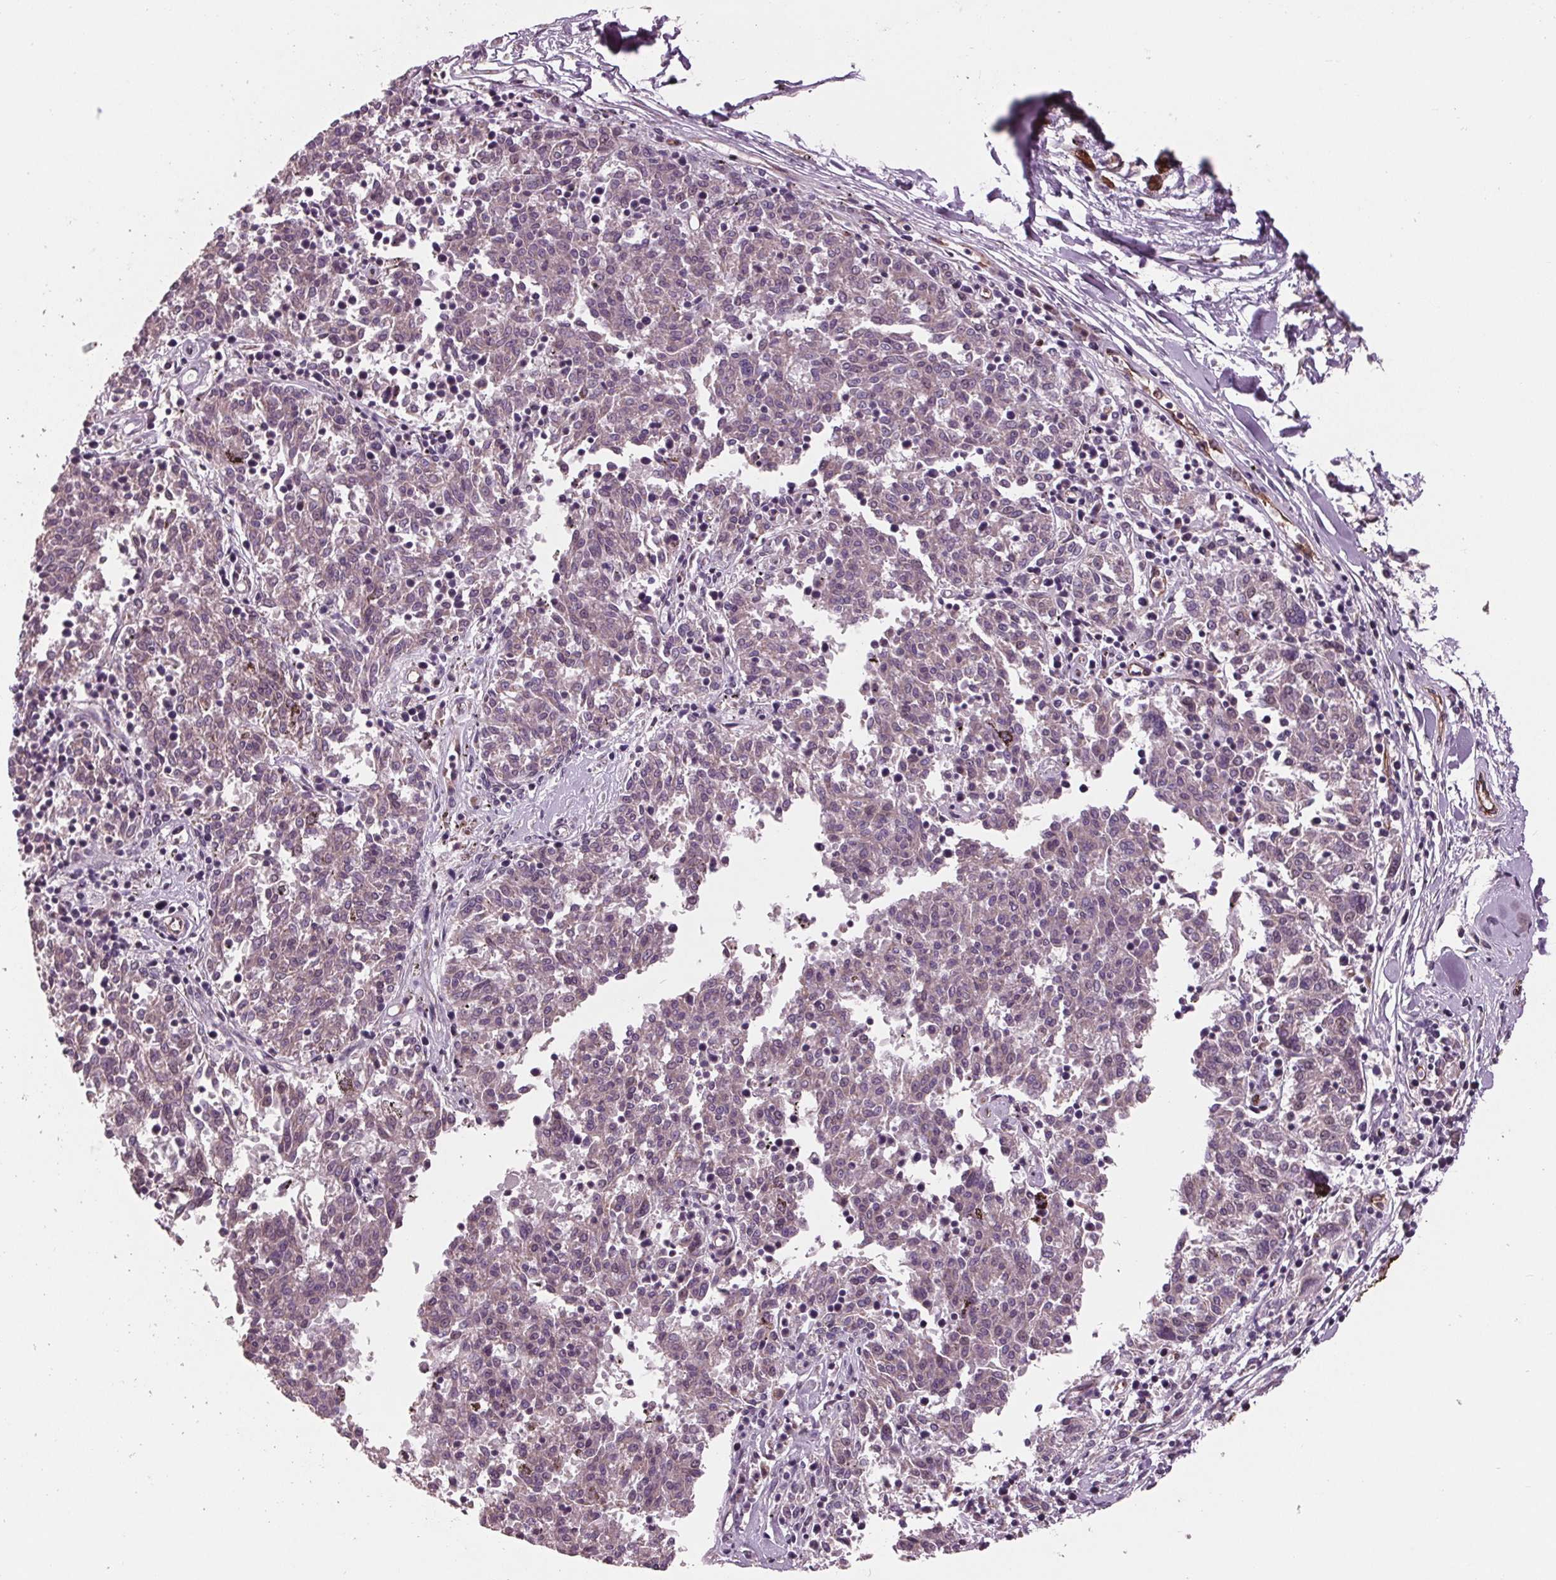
{"staining": {"intensity": "negative", "quantity": "none", "location": "none"}, "tissue": "melanoma", "cell_type": "Tumor cells", "image_type": "cancer", "snomed": [{"axis": "morphology", "description": "Malignant melanoma, NOS"}, {"axis": "topography", "description": "Skin"}], "caption": "Immunohistochemical staining of melanoma displays no significant staining in tumor cells.", "gene": "MAPK8", "patient": {"sex": "female", "age": 72}}